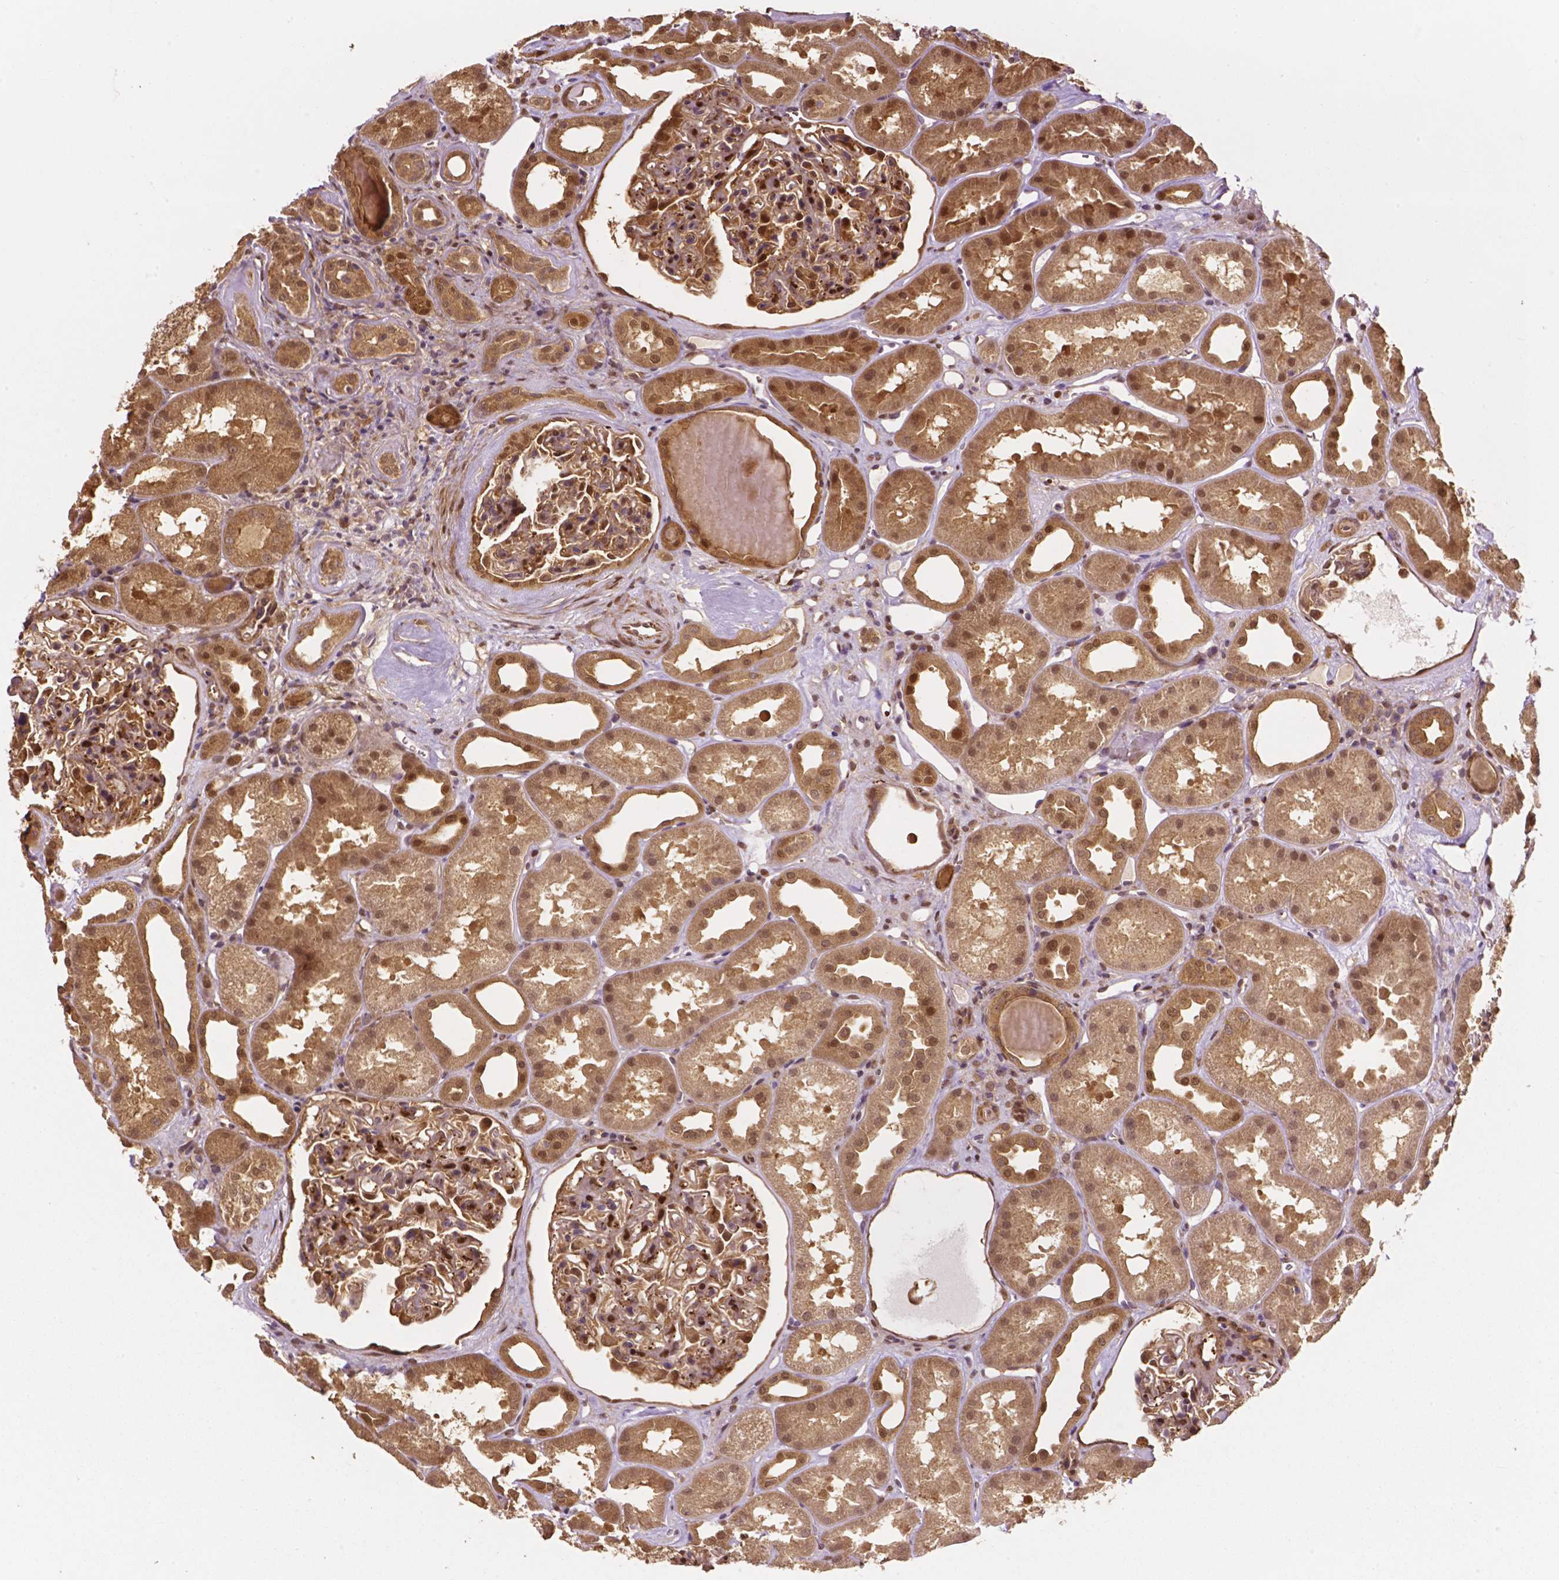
{"staining": {"intensity": "moderate", "quantity": ">75%", "location": "cytoplasmic/membranous,nuclear"}, "tissue": "kidney", "cell_type": "Cells in glomeruli", "image_type": "normal", "snomed": [{"axis": "morphology", "description": "Normal tissue, NOS"}, {"axis": "topography", "description": "Kidney"}], "caption": "A high-resolution image shows immunohistochemistry (IHC) staining of unremarkable kidney, which reveals moderate cytoplasmic/membranous,nuclear staining in approximately >75% of cells in glomeruli.", "gene": "YAP1", "patient": {"sex": "male", "age": 61}}